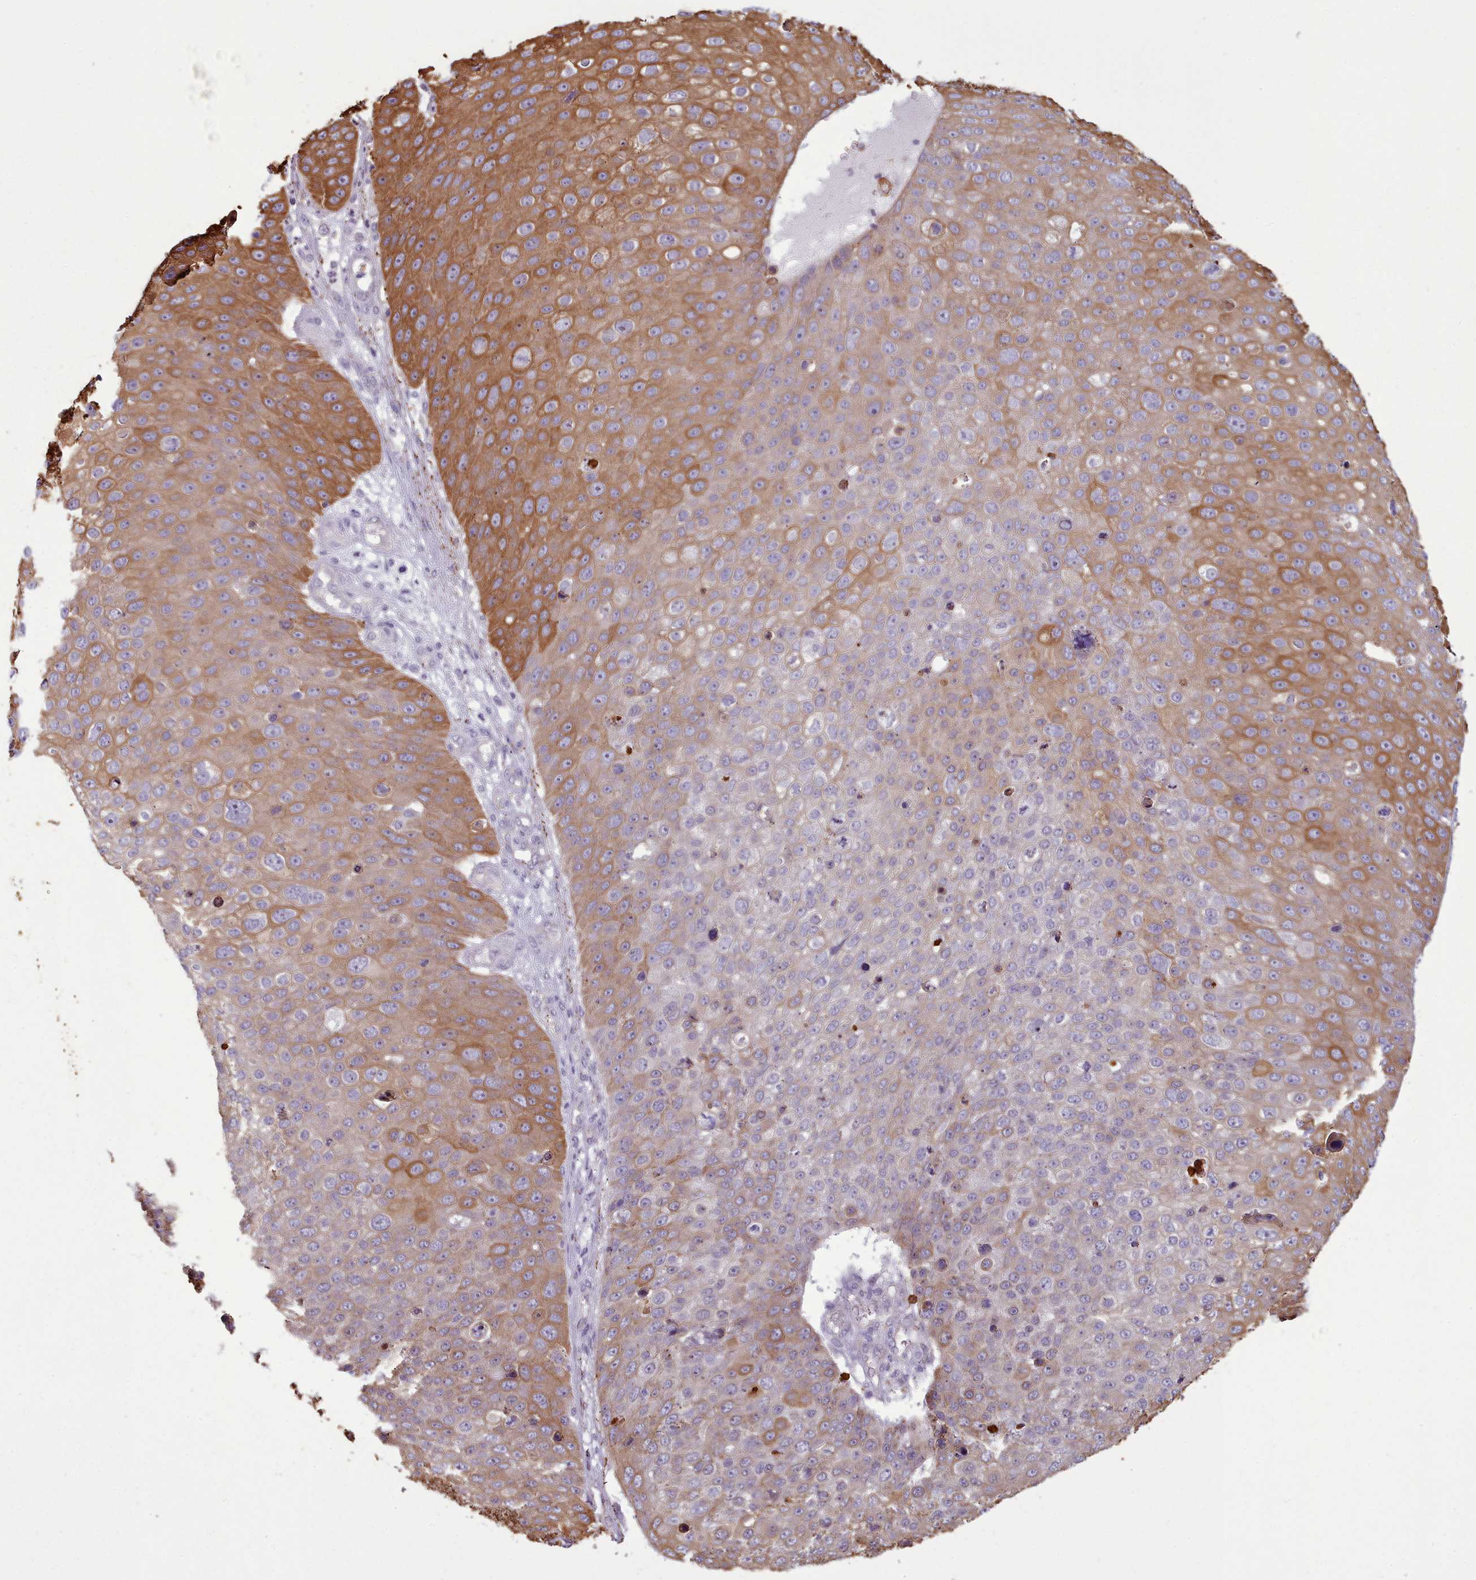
{"staining": {"intensity": "moderate", "quantity": "25%-75%", "location": "cytoplasmic/membranous"}, "tissue": "skin cancer", "cell_type": "Tumor cells", "image_type": "cancer", "snomed": [{"axis": "morphology", "description": "Squamous cell carcinoma, NOS"}, {"axis": "topography", "description": "Skin"}], "caption": "A histopathology image of human skin squamous cell carcinoma stained for a protein demonstrates moderate cytoplasmic/membranous brown staining in tumor cells.", "gene": "PLD4", "patient": {"sex": "male", "age": 71}}